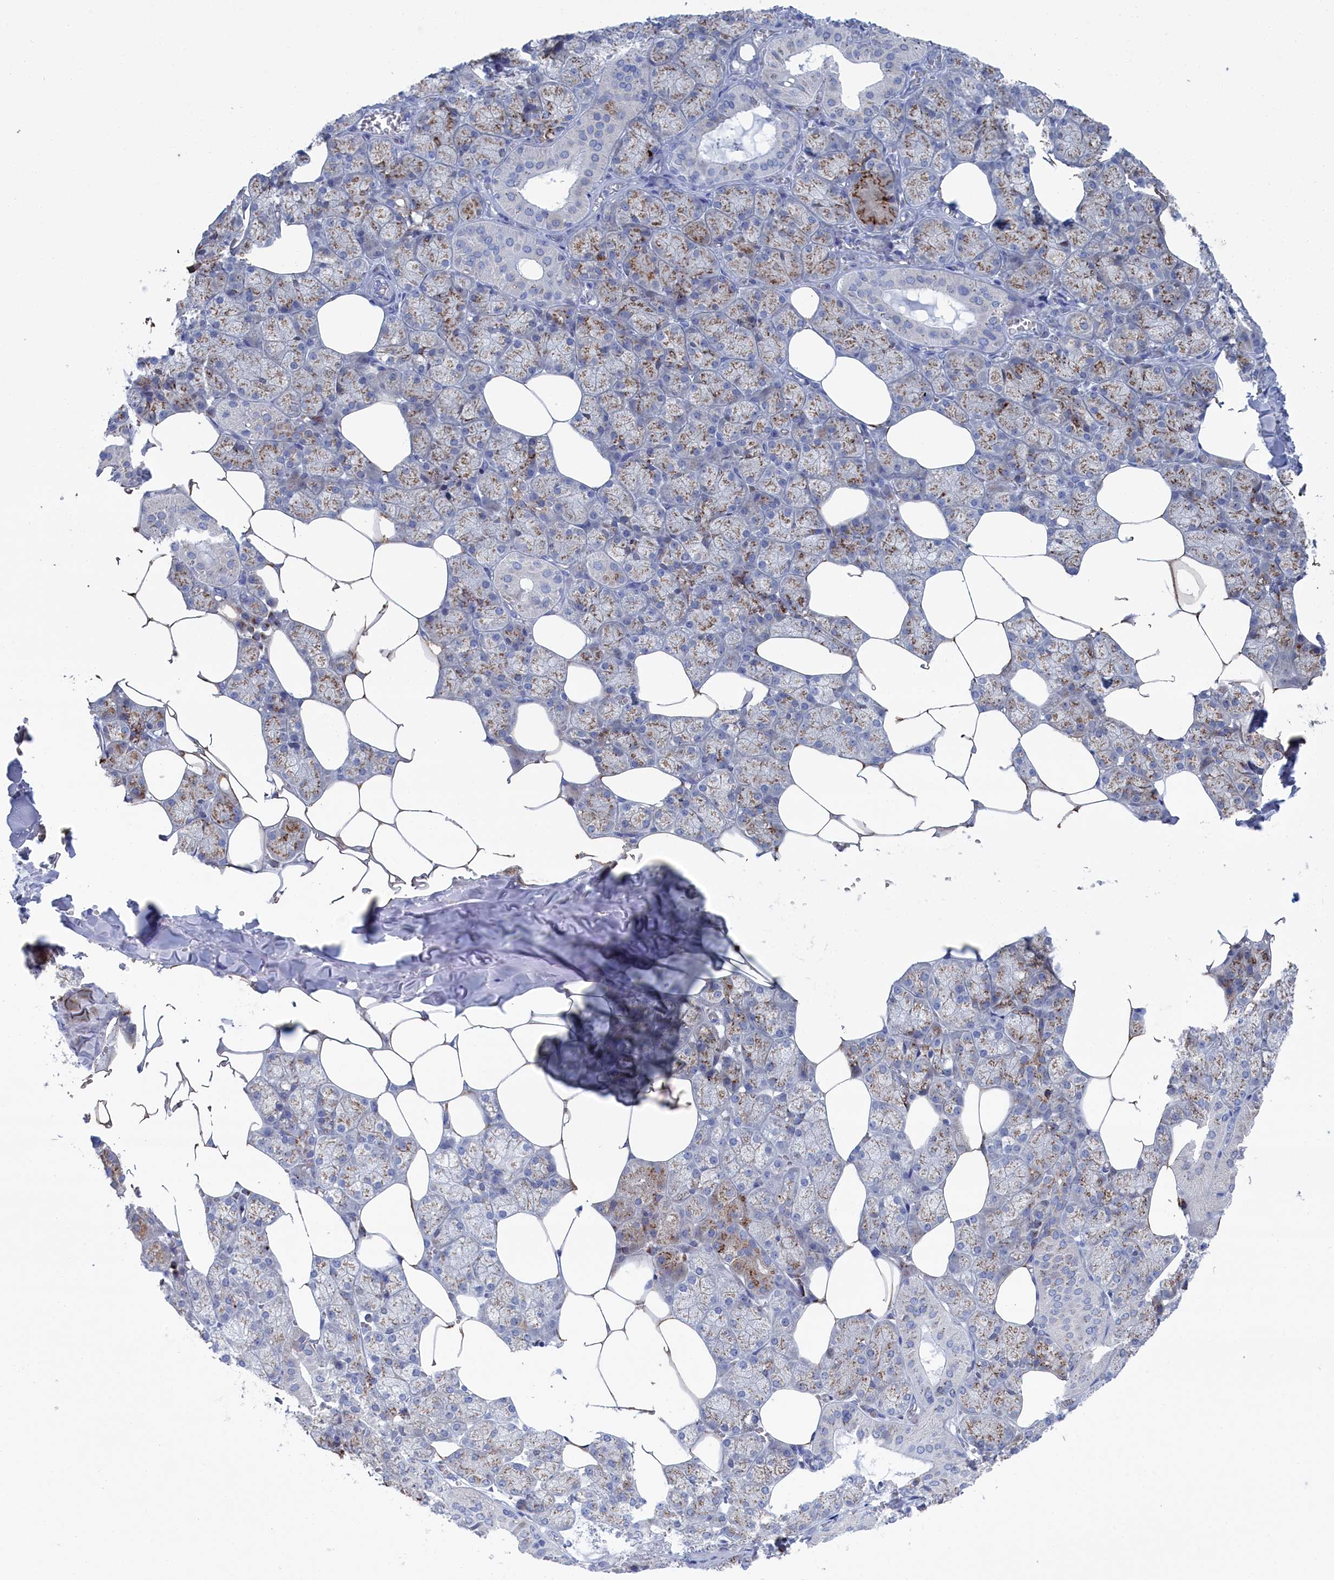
{"staining": {"intensity": "moderate", "quantity": "25%-75%", "location": "cytoplasmic/membranous"}, "tissue": "salivary gland", "cell_type": "Glandular cells", "image_type": "normal", "snomed": [{"axis": "morphology", "description": "Normal tissue, NOS"}, {"axis": "topography", "description": "Salivary gland"}], "caption": "High-magnification brightfield microscopy of benign salivary gland stained with DAB (brown) and counterstained with hematoxylin (blue). glandular cells exhibit moderate cytoplasmic/membranous positivity is appreciated in approximately25%-75% of cells.", "gene": "IRX1", "patient": {"sex": "male", "age": 62}}